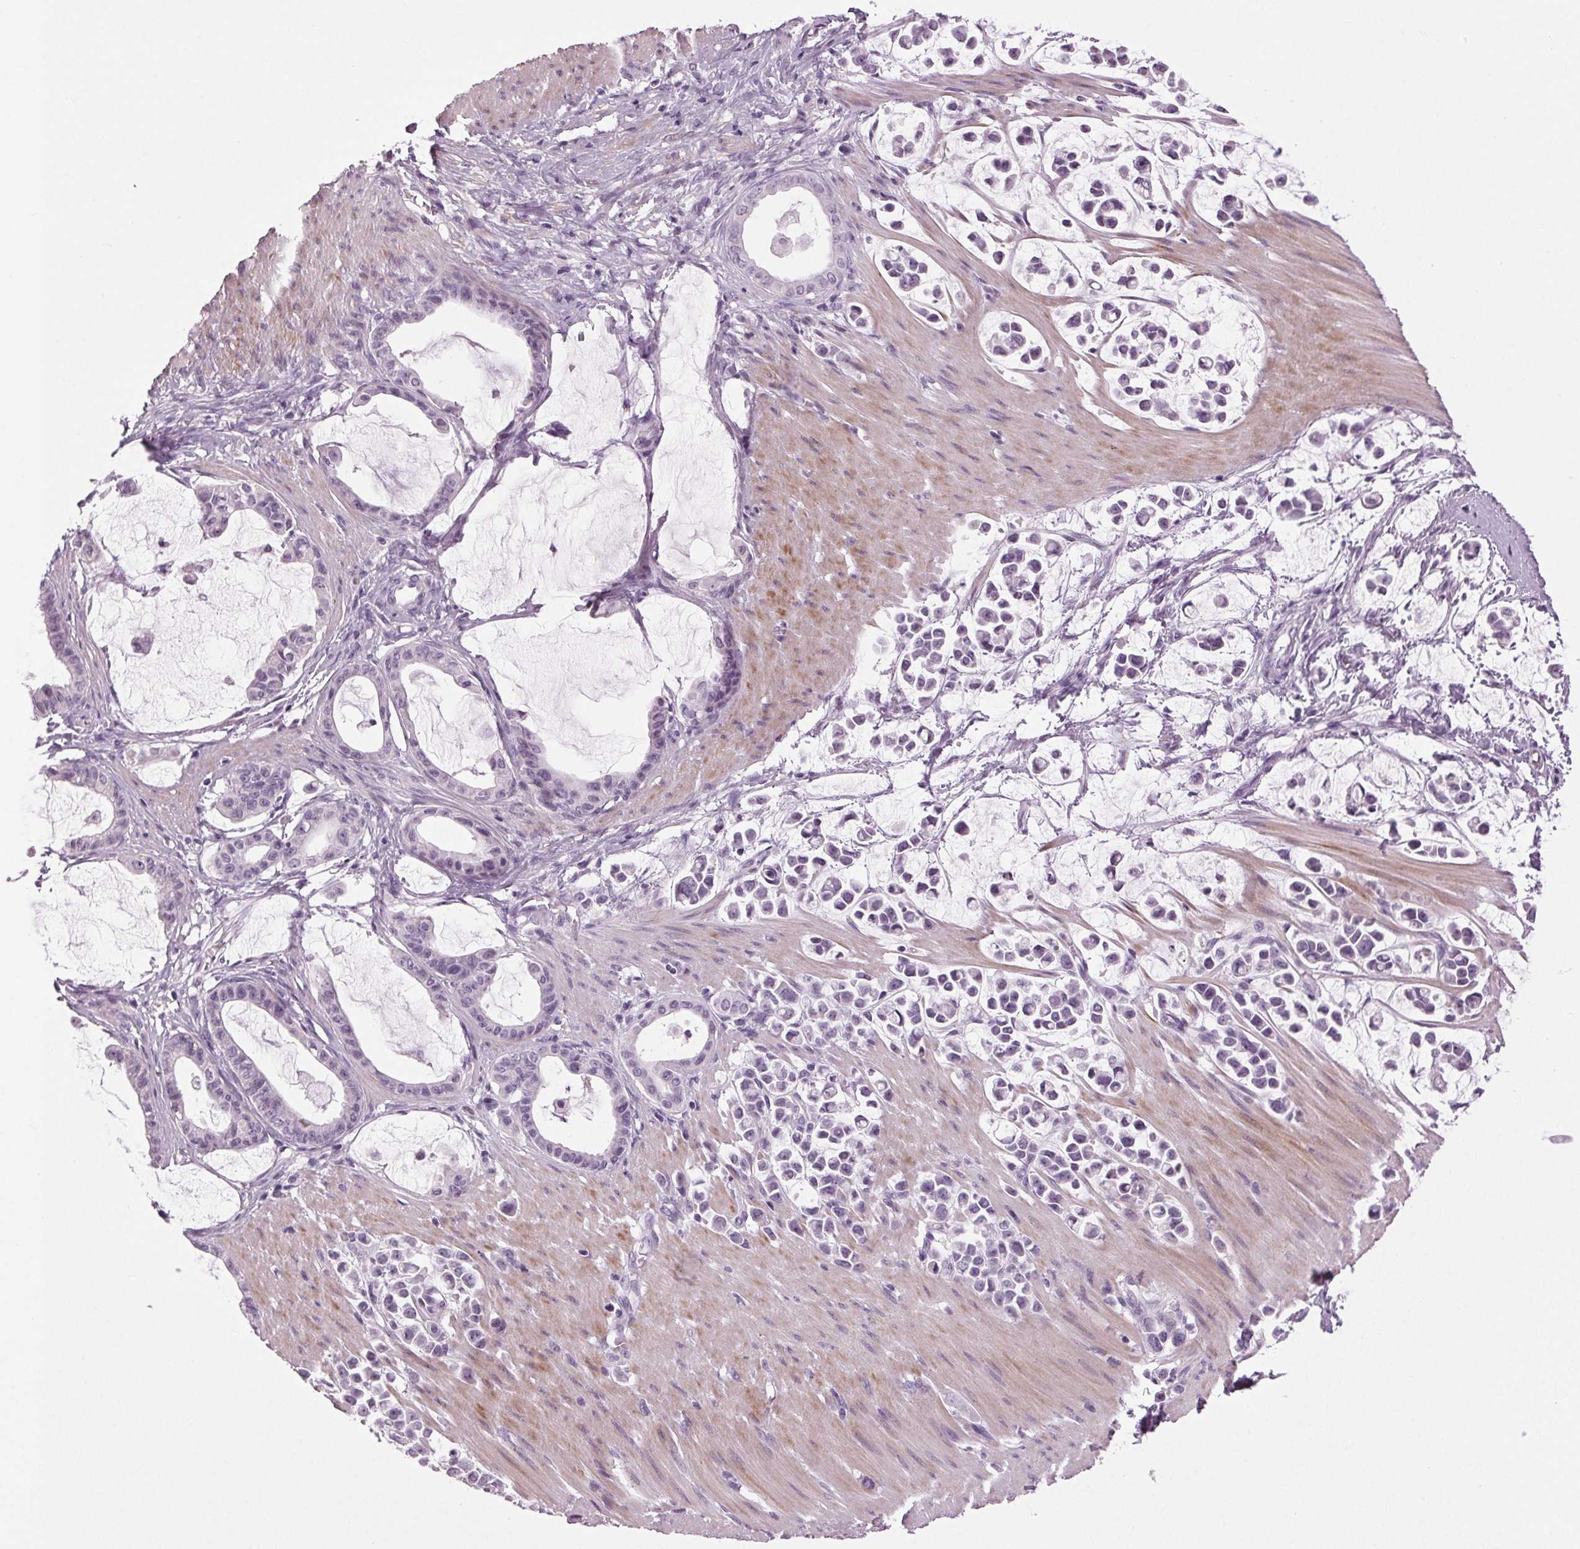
{"staining": {"intensity": "negative", "quantity": "none", "location": "none"}, "tissue": "stomach cancer", "cell_type": "Tumor cells", "image_type": "cancer", "snomed": [{"axis": "morphology", "description": "Adenocarcinoma, NOS"}, {"axis": "topography", "description": "Stomach"}], "caption": "Immunohistochemistry (IHC) image of stomach cancer (adenocarcinoma) stained for a protein (brown), which exhibits no positivity in tumor cells.", "gene": "DNAH12", "patient": {"sex": "male", "age": 82}}